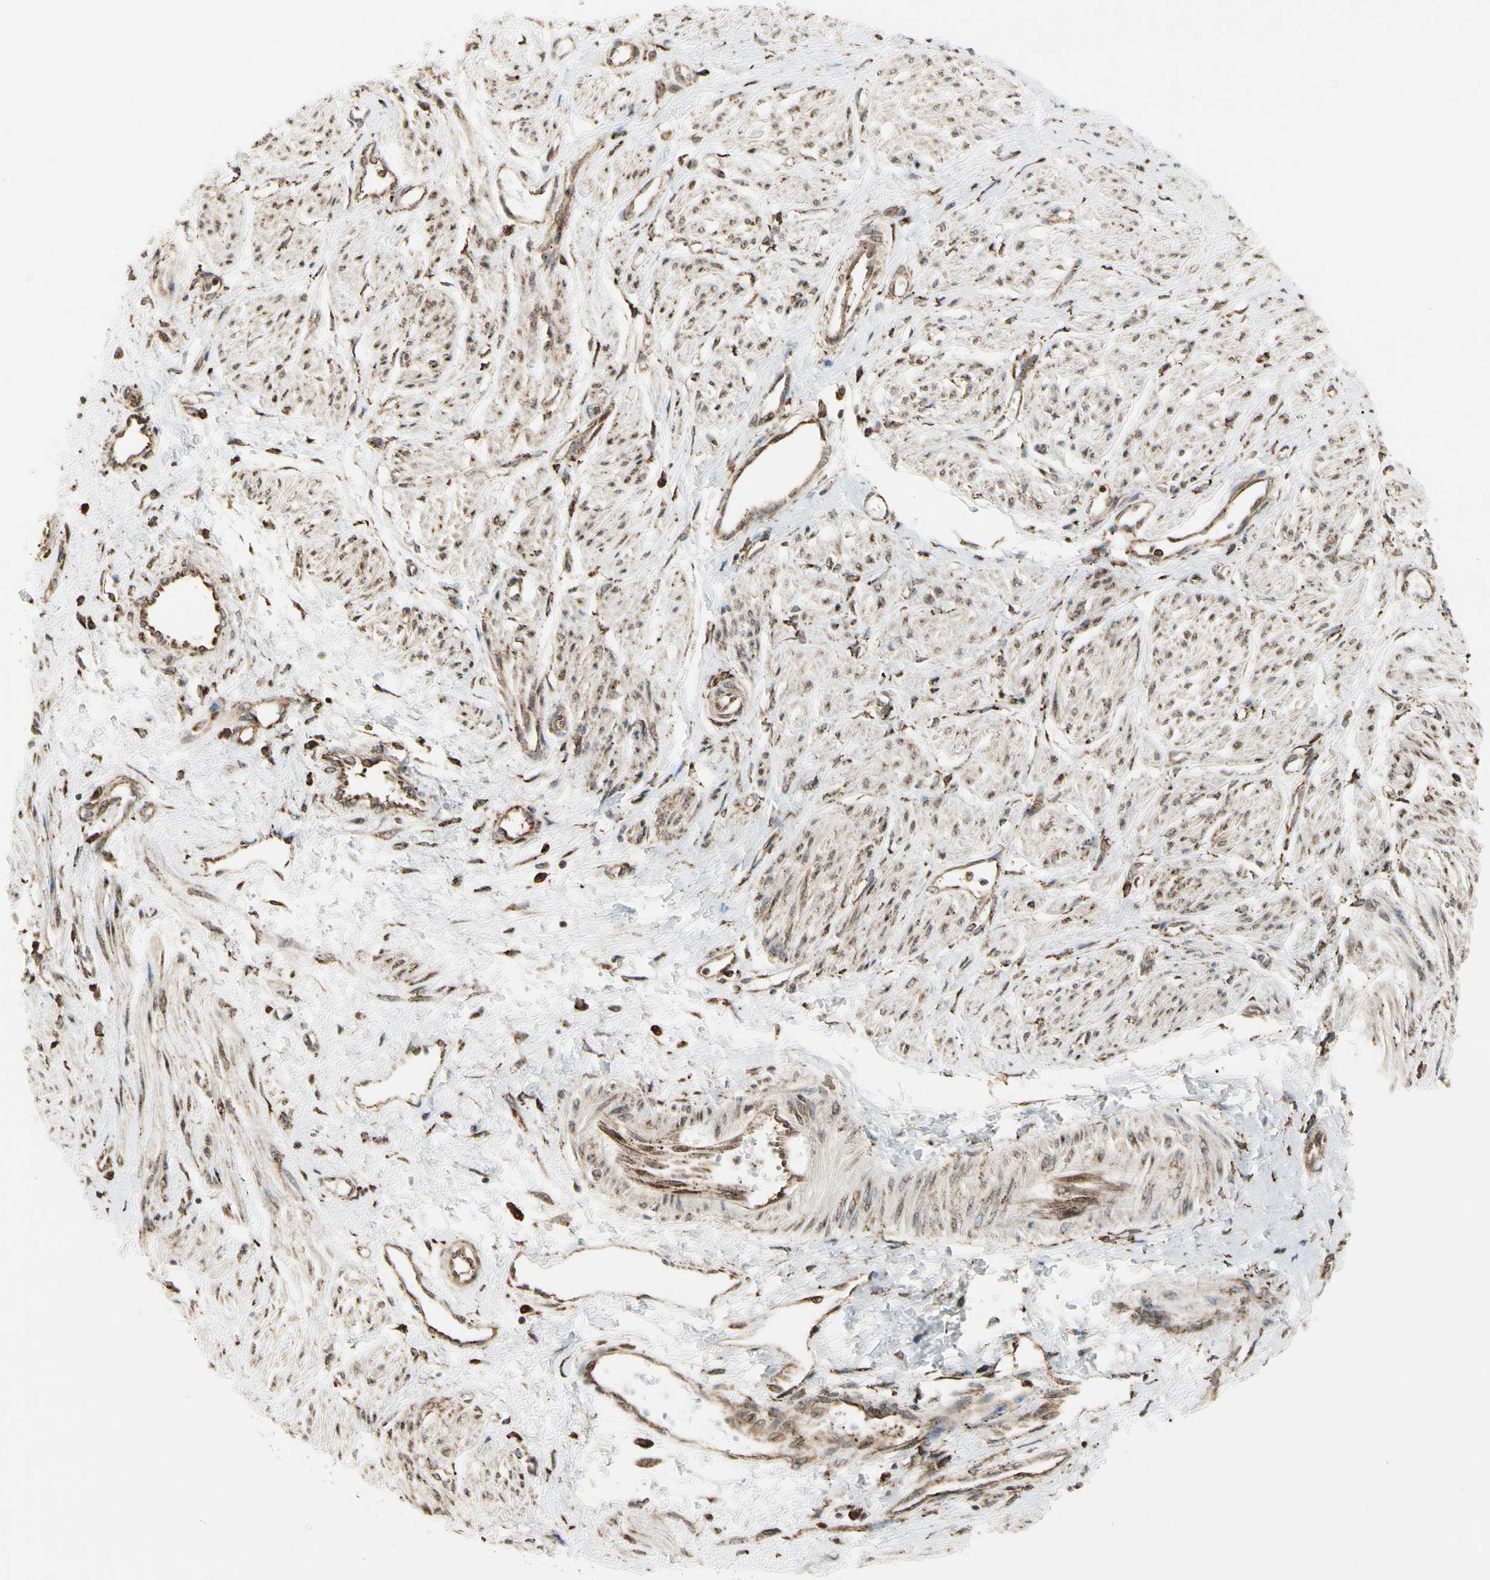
{"staining": {"intensity": "moderate", "quantity": ">75%", "location": "cytoplasmic/membranous"}, "tissue": "smooth muscle", "cell_type": "Smooth muscle cells", "image_type": "normal", "snomed": [{"axis": "morphology", "description": "Normal tissue, NOS"}, {"axis": "topography", "description": "Smooth muscle"}, {"axis": "topography", "description": "Uterus"}], "caption": "DAB immunohistochemical staining of normal human smooth muscle exhibits moderate cytoplasmic/membranous protein staining in about >75% of smooth muscle cells. (IHC, brightfield microscopy, high magnification).", "gene": "HSP90B1", "patient": {"sex": "female", "age": 39}}